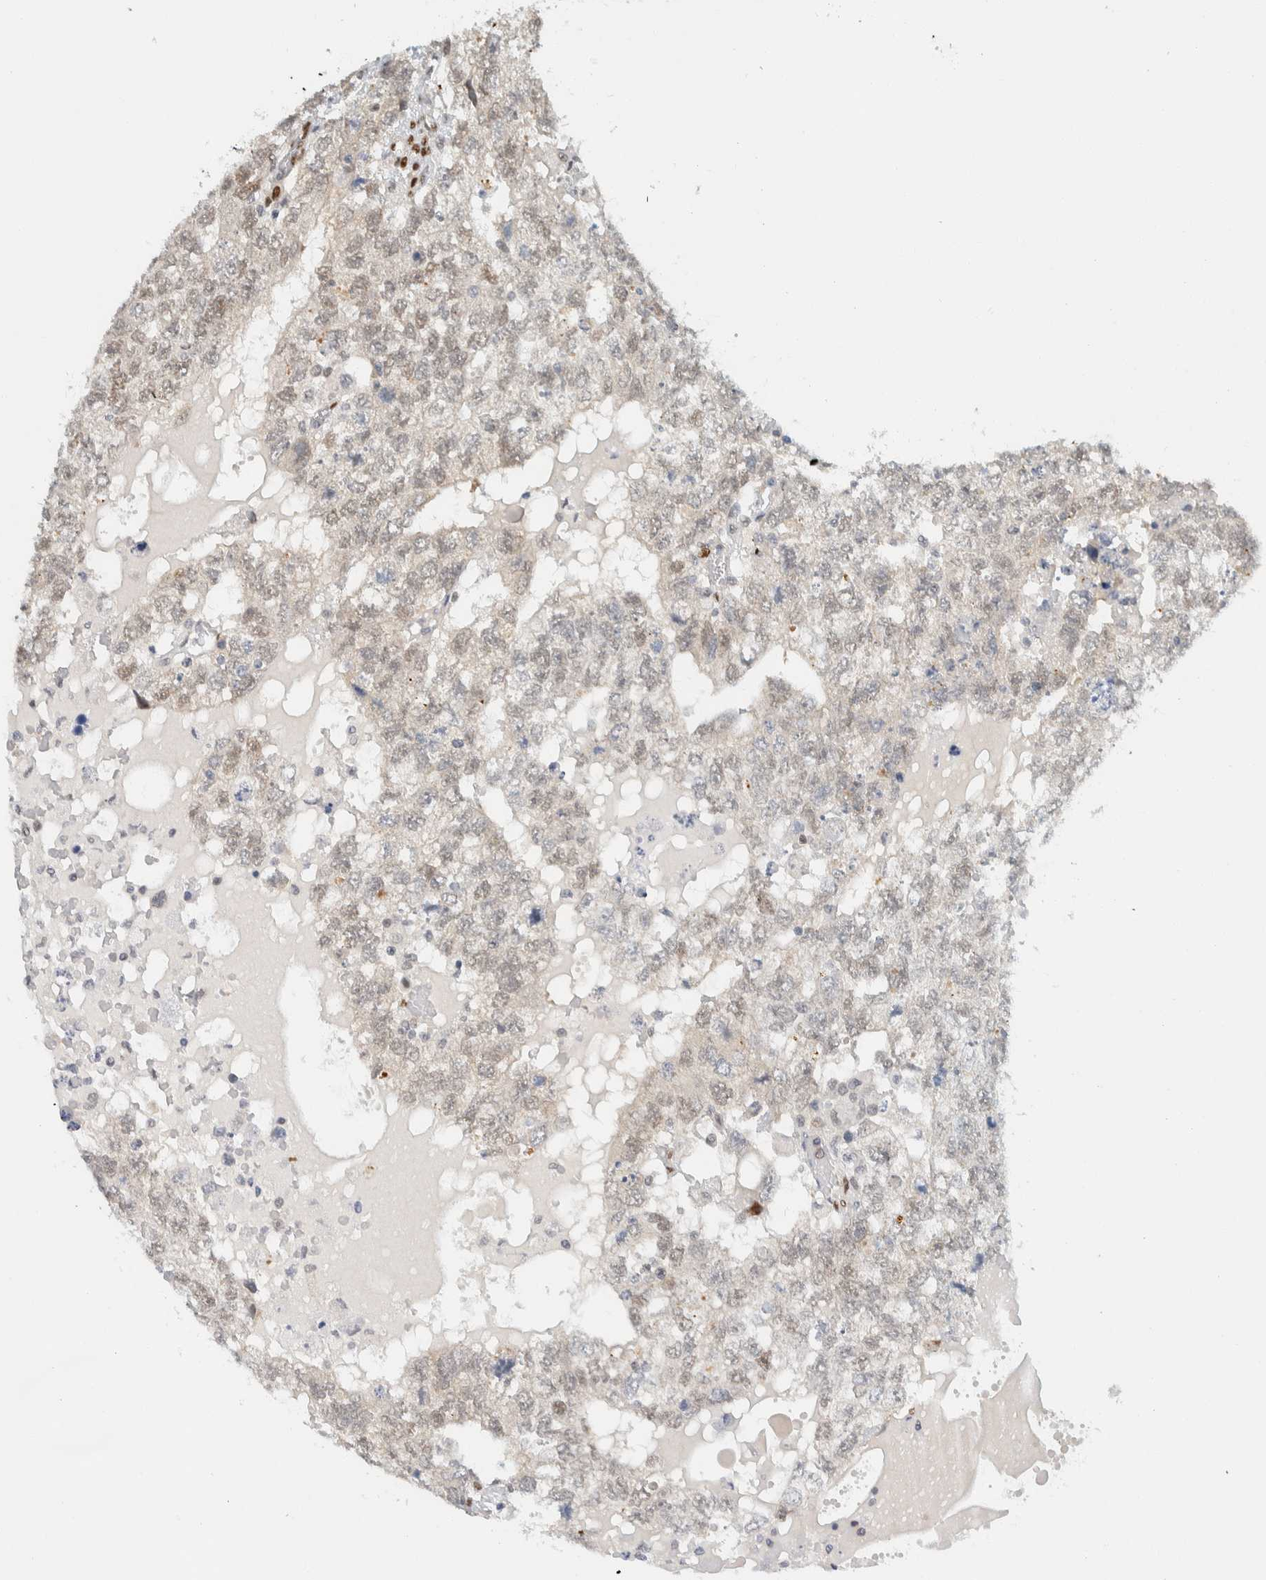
{"staining": {"intensity": "weak", "quantity": "<25%", "location": "nuclear"}, "tissue": "testis cancer", "cell_type": "Tumor cells", "image_type": "cancer", "snomed": [{"axis": "morphology", "description": "Carcinoma, Embryonal, NOS"}, {"axis": "topography", "description": "Testis"}], "caption": "This photomicrograph is of embryonal carcinoma (testis) stained with immunohistochemistry to label a protein in brown with the nuclei are counter-stained blue. There is no expression in tumor cells.", "gene": "ZNF683", "patient": {"sex": "male", "age": 36}}